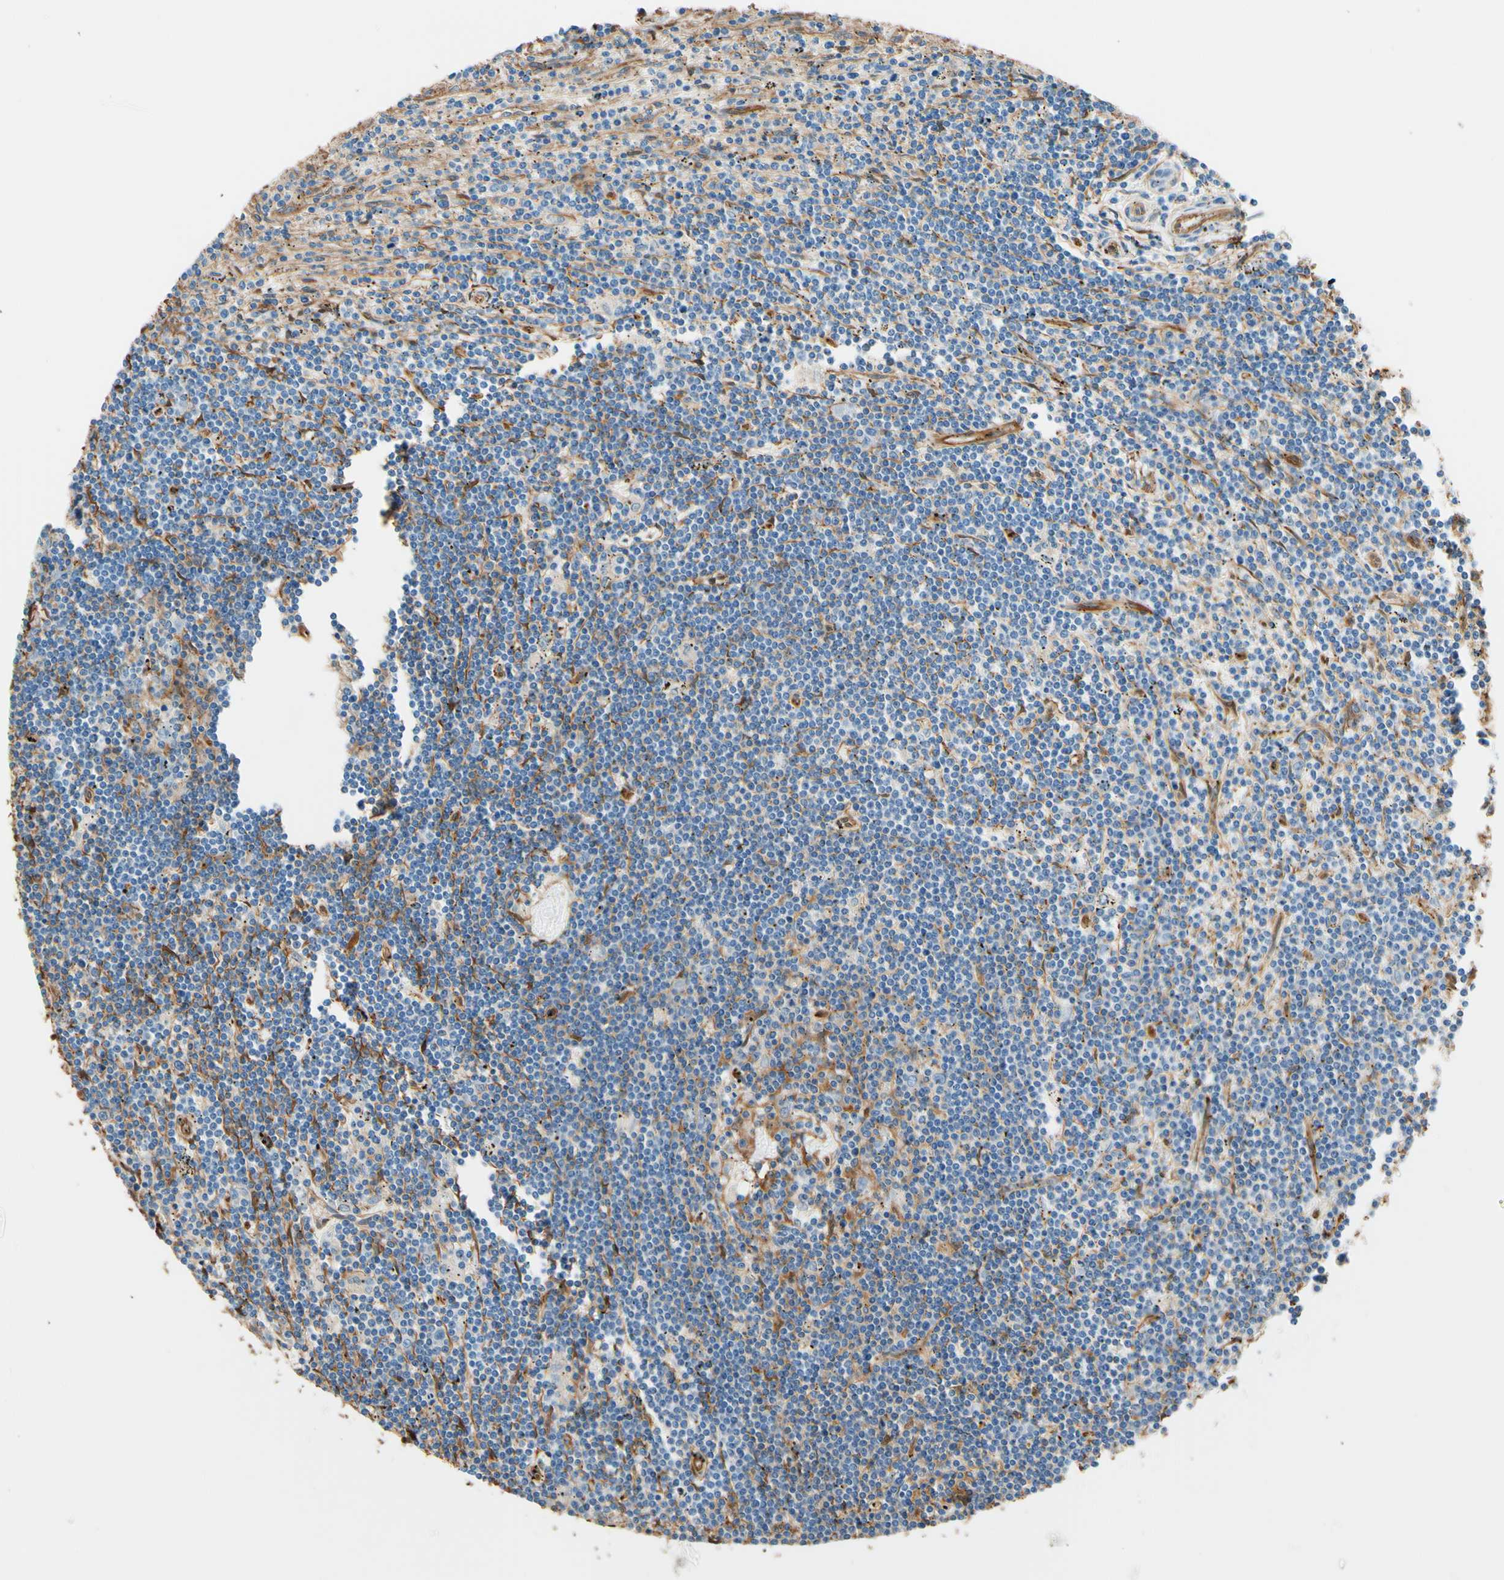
{"staining": {"intensity": "negative", "quantity": "none", "location": "none"}, "tissue": "lymphoma", "cell_type": "Tumor cells", "image_type": "cancer", "snomed": [{"axis": "morphology", "description": "Malignant lymphoma, non-Hodgkin's type, Low grade"}, {"axis": "topography", "description": "Spleen"}], "caption": "IHC of lymphoma reveals no positivity in tumor cells.", "gene": "DPYSL3", "patient": {"sex": "male", "age": 76}}